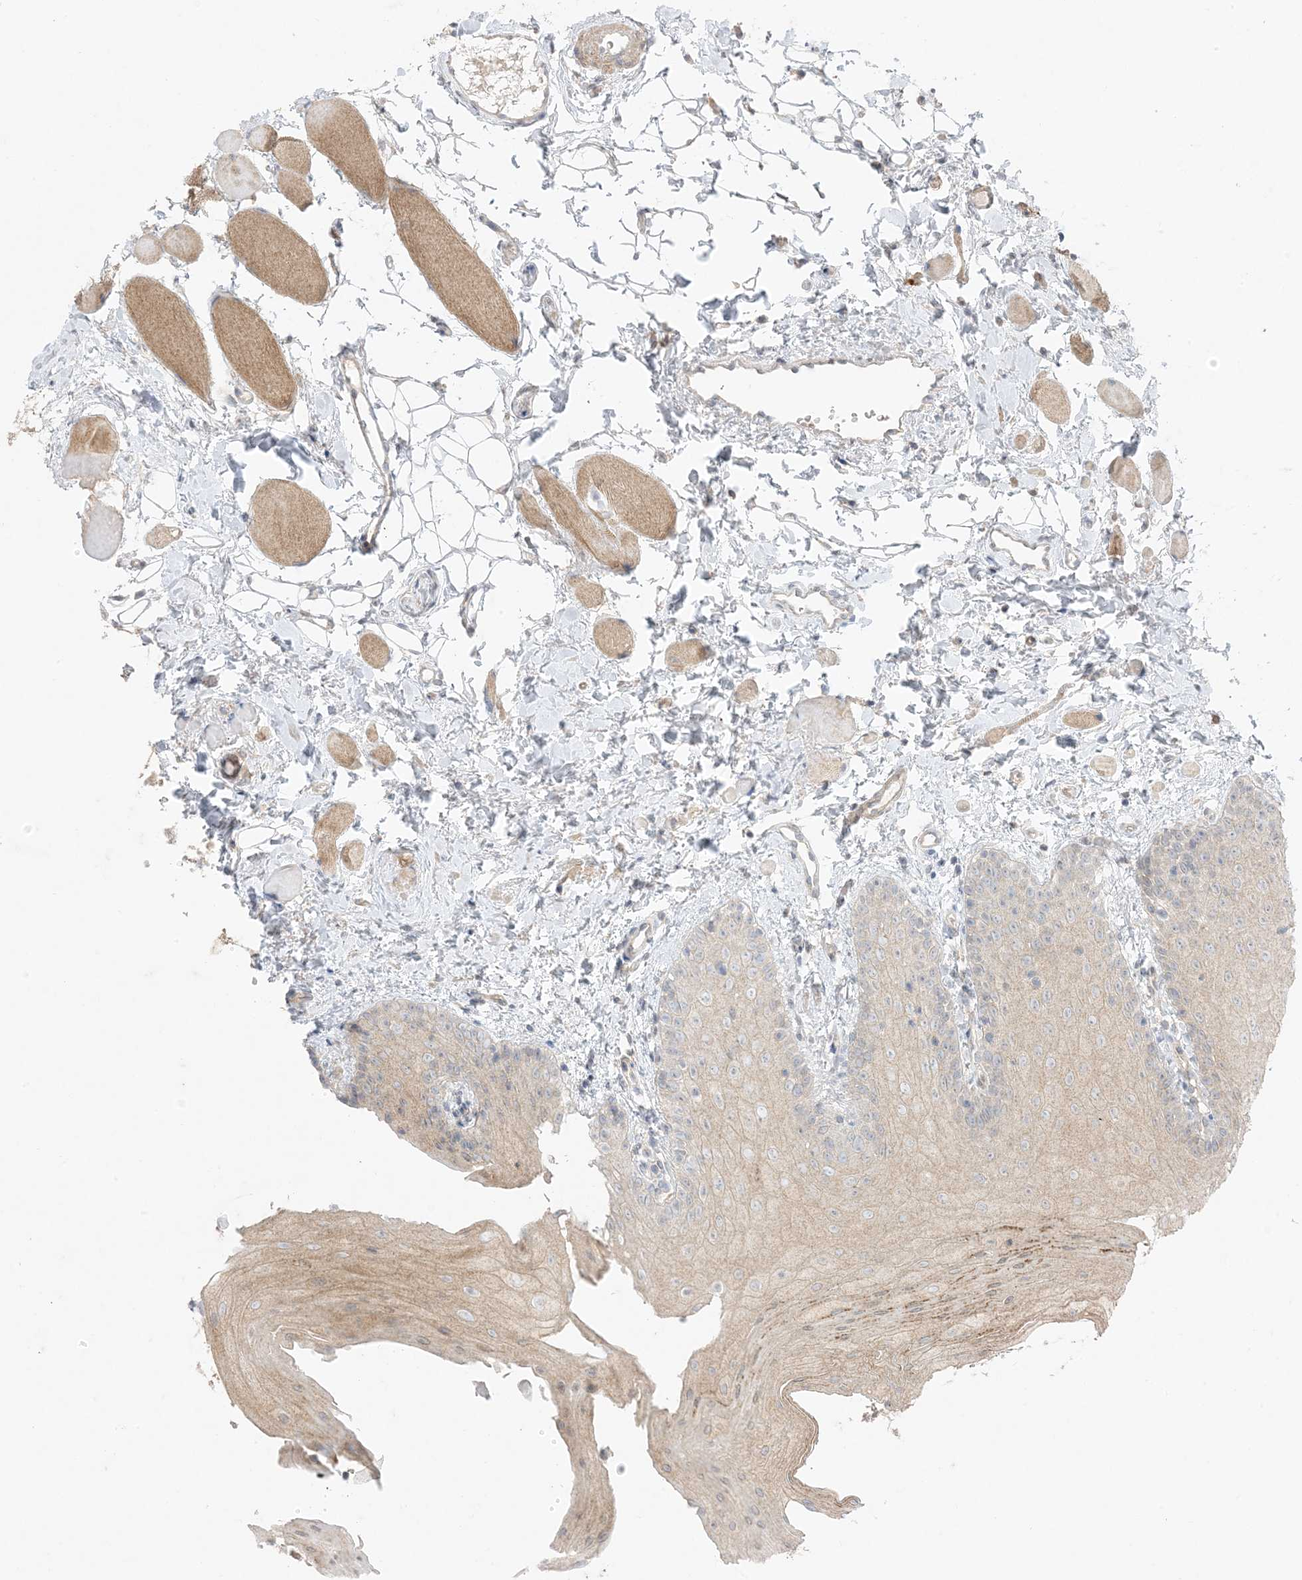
{"staining": {"intensity": "moderate", "quantity": "<25%", "location": "cytoplasmic/membranous"}, "tissue": "oral mucosa", "cell_type": "Squamous epithelial cells", "image_type": "normal", "snomed": [{"axis": "morphology", "description": "Normal tissue, NOS"}, {"axis": "topography", "description": "Oral tissue"}], "caption": "A high-resolution image shows immunohistochemistry staining of benign oral mucosa, which demonstrates moderate cytoplasmic/membranous expression in approximately <25% of squamous epithelial cells. (IHC, brightfield microscopy, high magnification).", "gene": "ODC1", "patient": {"sex": "male", "age": 28}}